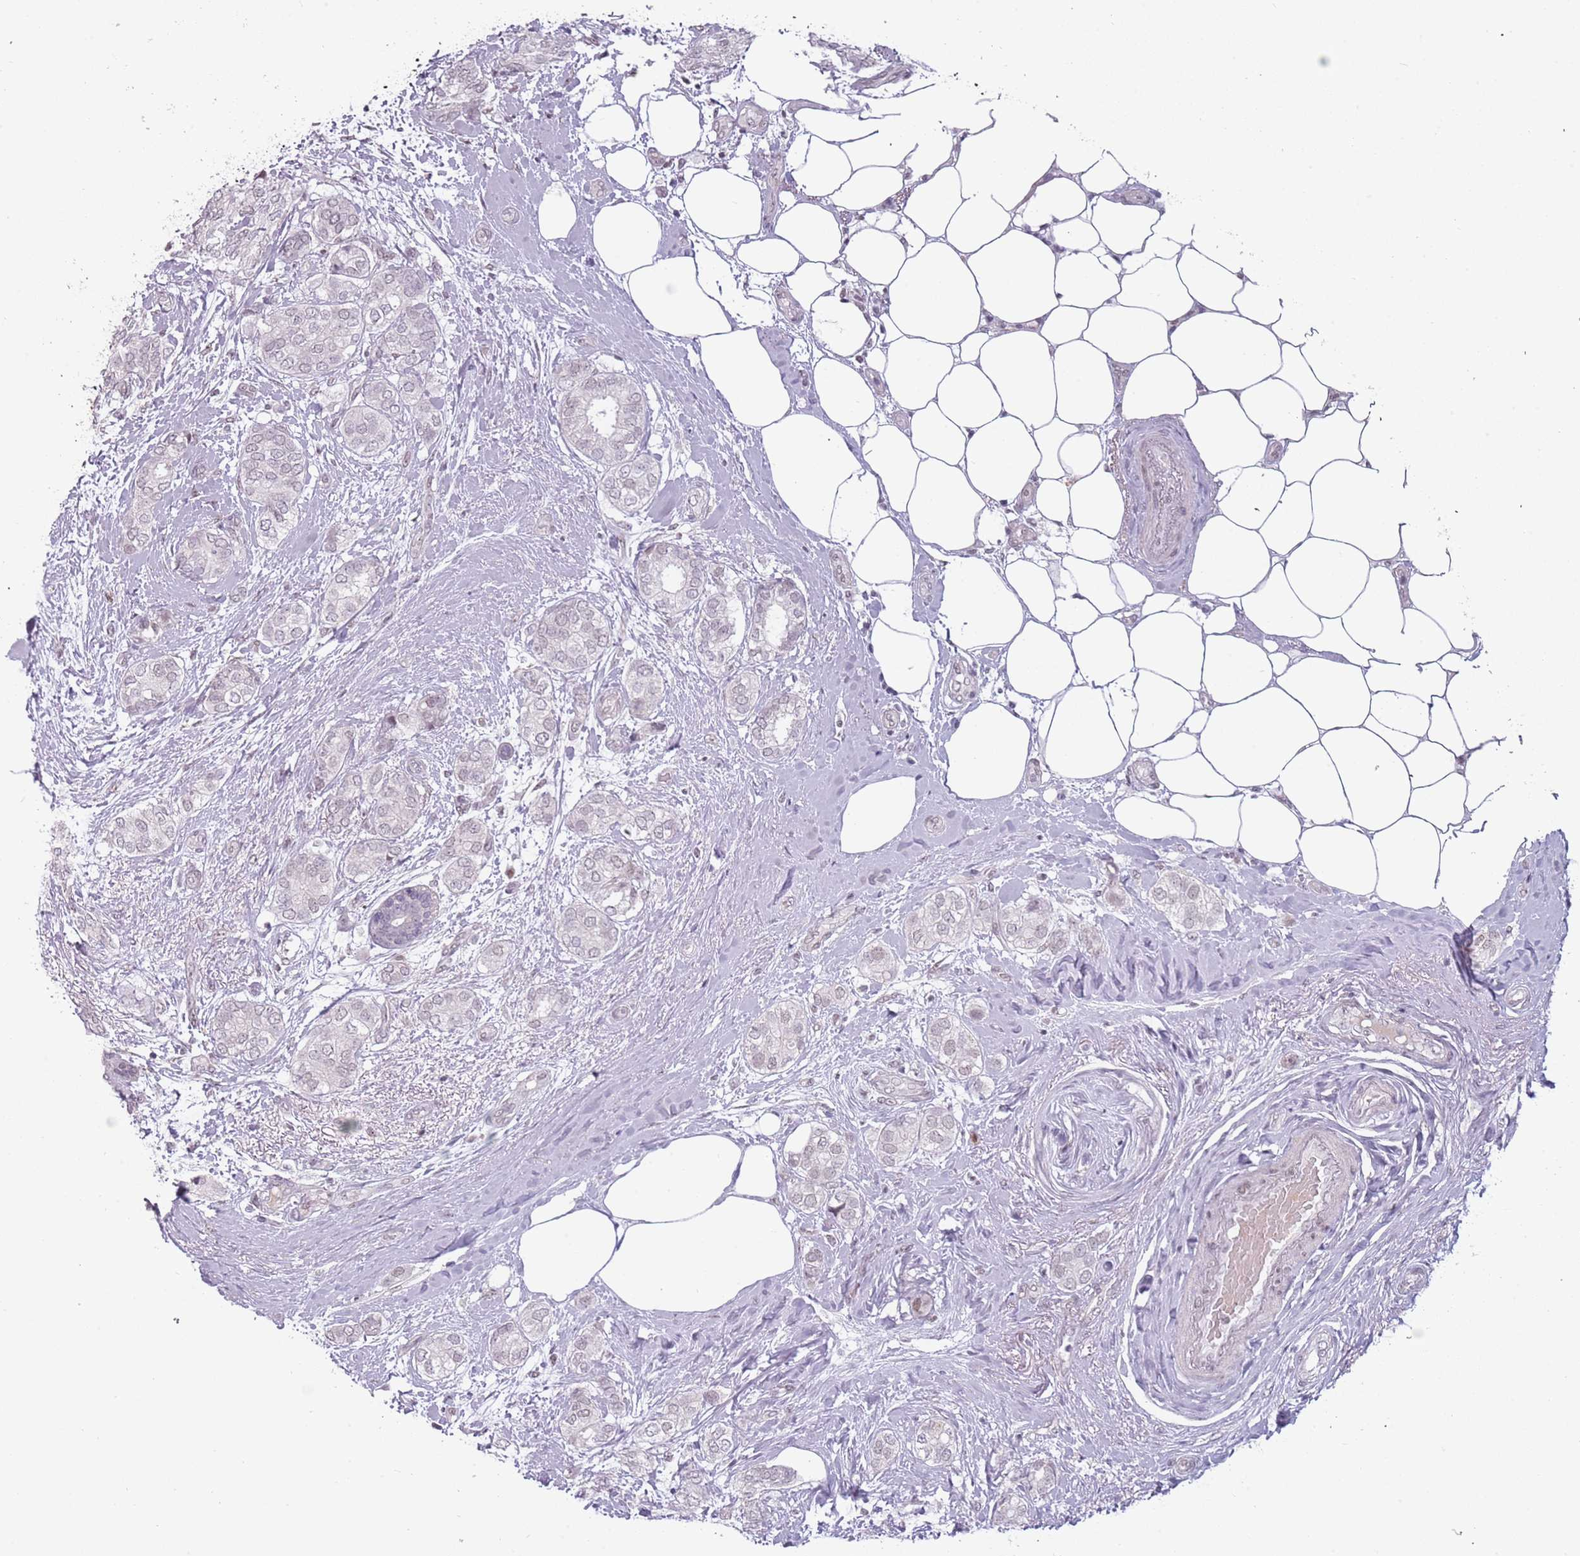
{"staining": {"intensity": "negative", "quantity": "none", "location": "none"}, "tissue": "breast cancer", "cell_type": "Tumor cells", "image_type": "cancer", "snomed": [{"axis": "morphology", "description": "Duct carcinoma"}, {"axis": "topography", "description": "Breast"}], "caption": "Breast cancer was stained to show a protein in brown. There is no significant expression in tumor cells.", "gene": "REXO4", "patient": {"sex": "female", "age": 73}}